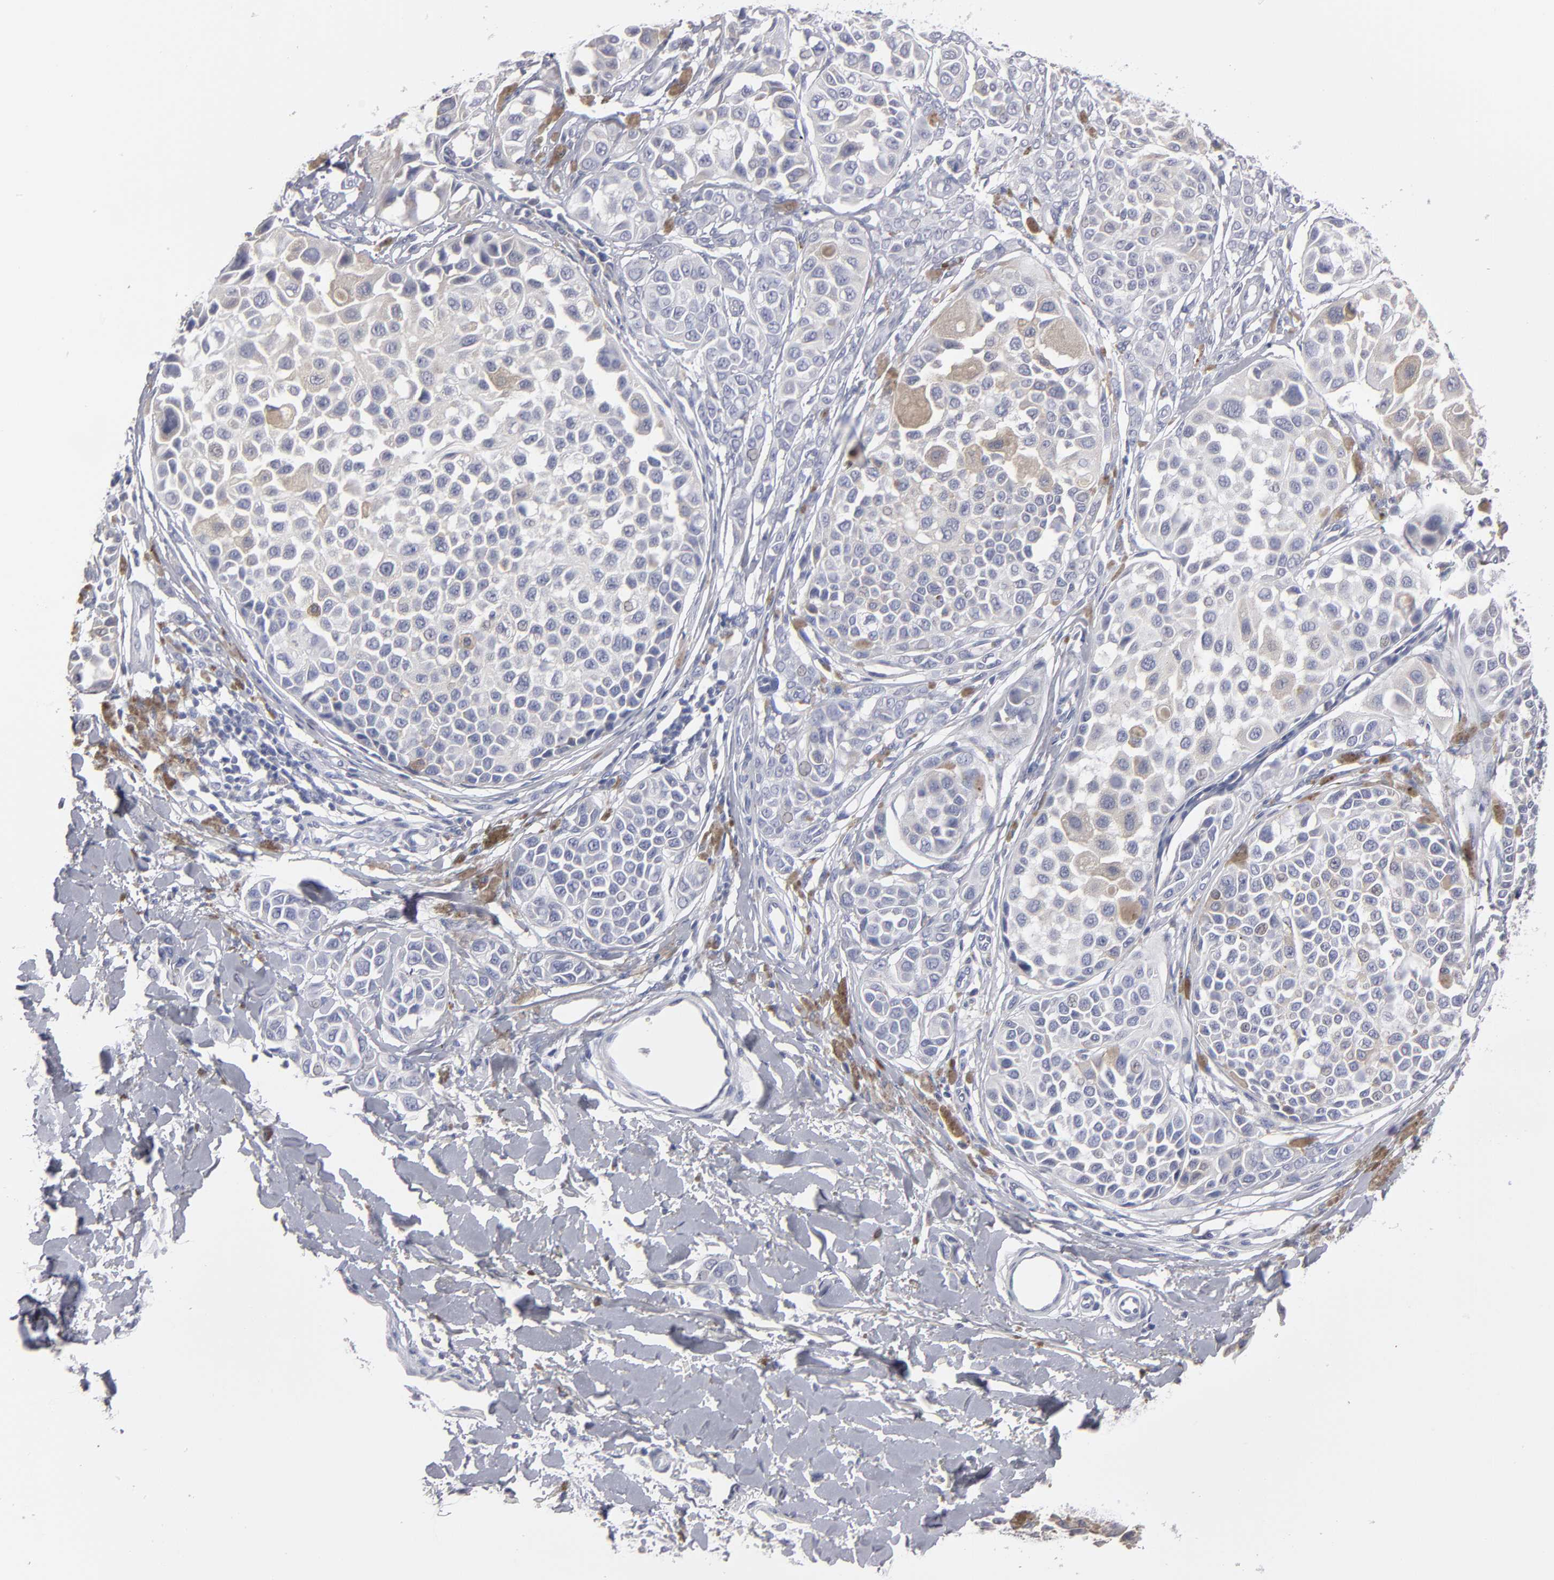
{"staining": {"intensity": "weak", "quantity": "25%-75%", "location": "cytoplasmic/membranous"}, "tissue": "melanoma", "cell_type": "Tumor cells", "image_type": "cancer", "snomed": [{"axis": "morphology", "description": "Malignant melanoma, NOS"}, {"axis": "topography", "description": "Skin"}], "caption": "DAB immunohistochemical staining of malignant melanoma shows weak cytoplasmic/membranous protein staining in about 25%-75% of tumor cells.", "gene": "CCDC80", "patient": {"sex": "female", "age": 38}}